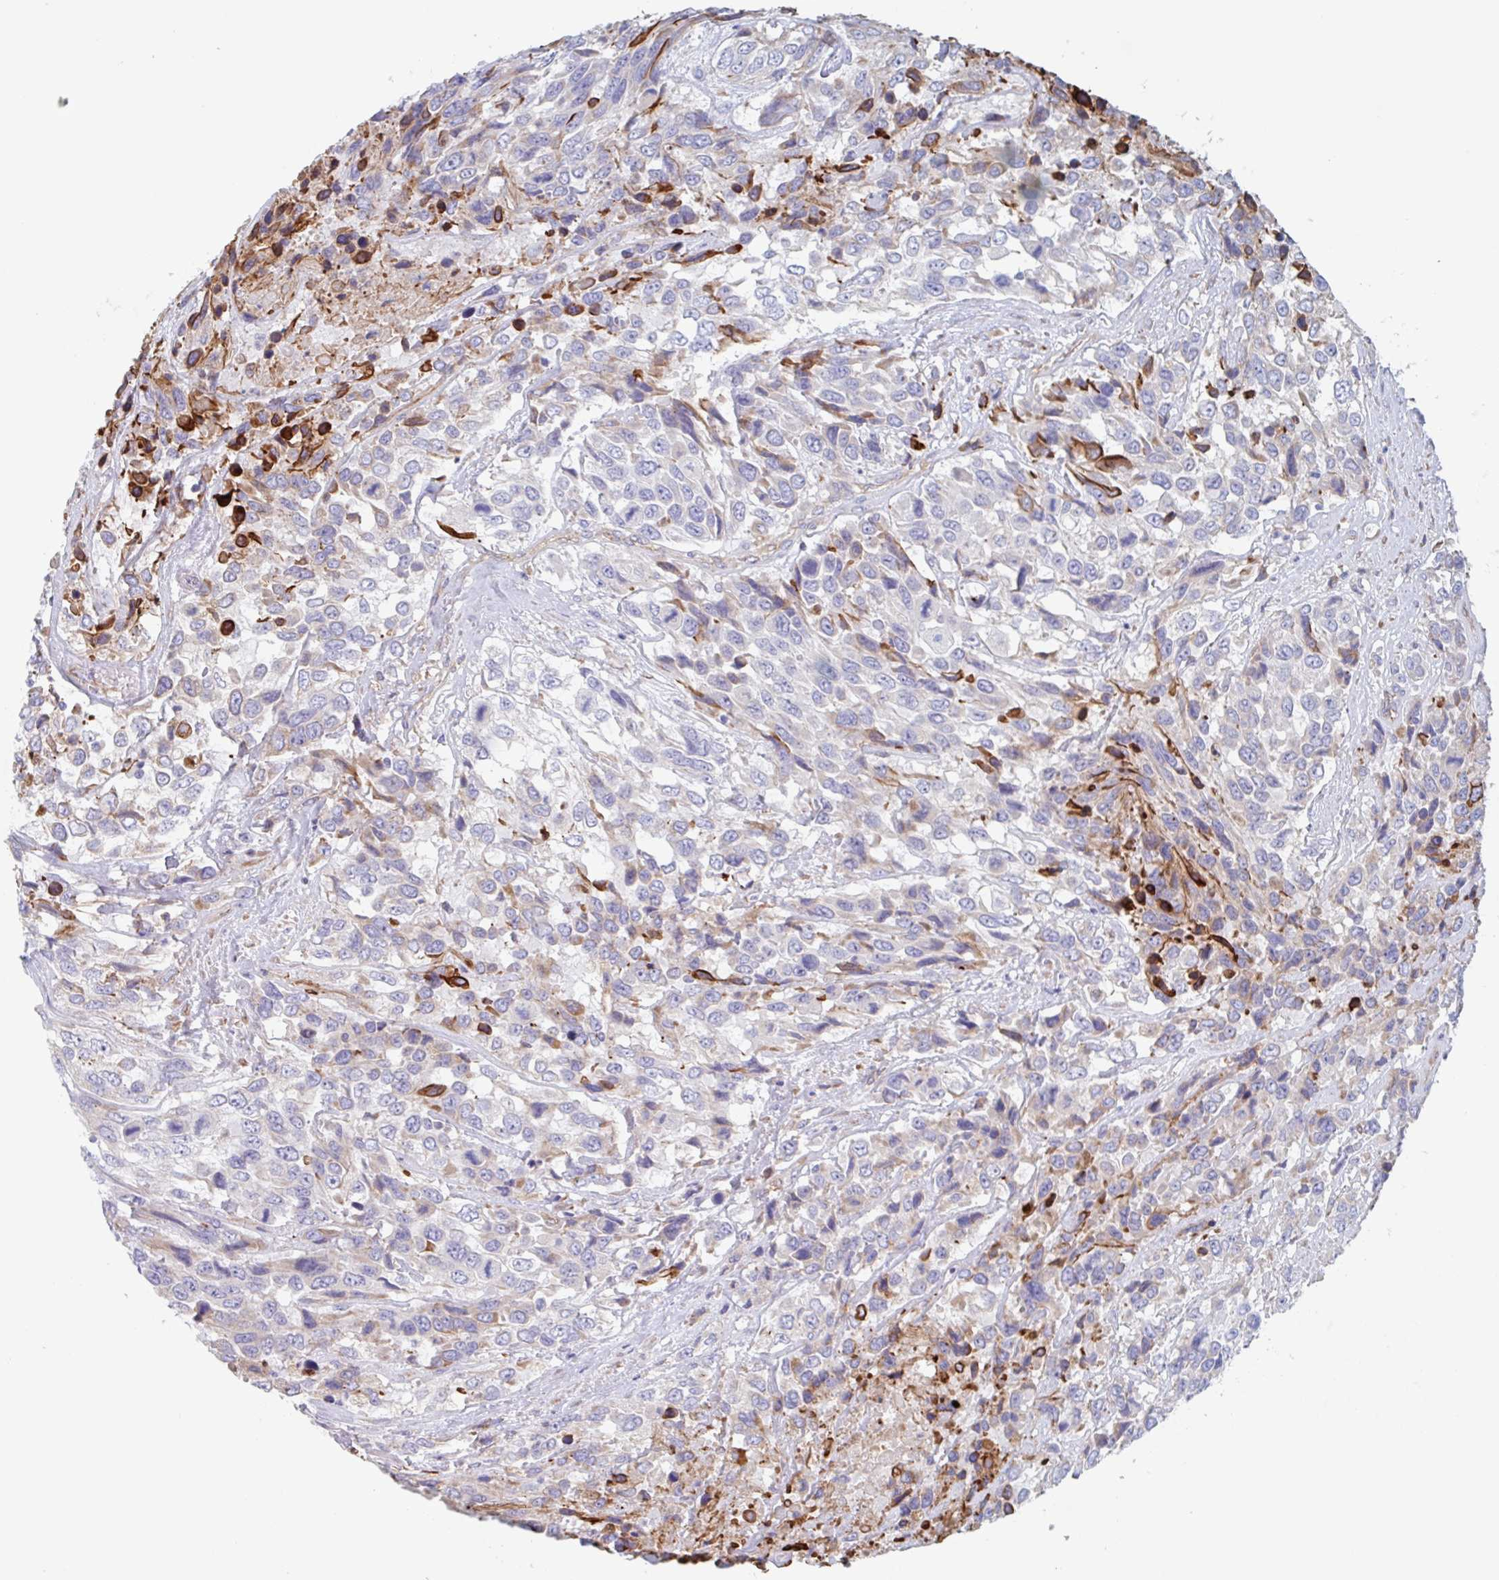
{"staining": {"intensity": "strong", "quantity": "<25%", "location": "cytoplasmic/membranous"}, "tissue": "urothelial cancer", "cell_type": "Tumor cells", "image_type": "cancer", "snomed": [{"axis": "morphology", "description": "Urothelial carcinoma, High grade"}, {"axis": "topography", "description": "Urinary bladder"}], "caption": "High-grade urothelial carcinoma tissue demonstrates strong cytoplasmic/membranous staining in about <25% of tumor cells, visualized by immunohistochemistry.", "gene": "MANBA", "patient": {"sex": "female", "age": 70}}